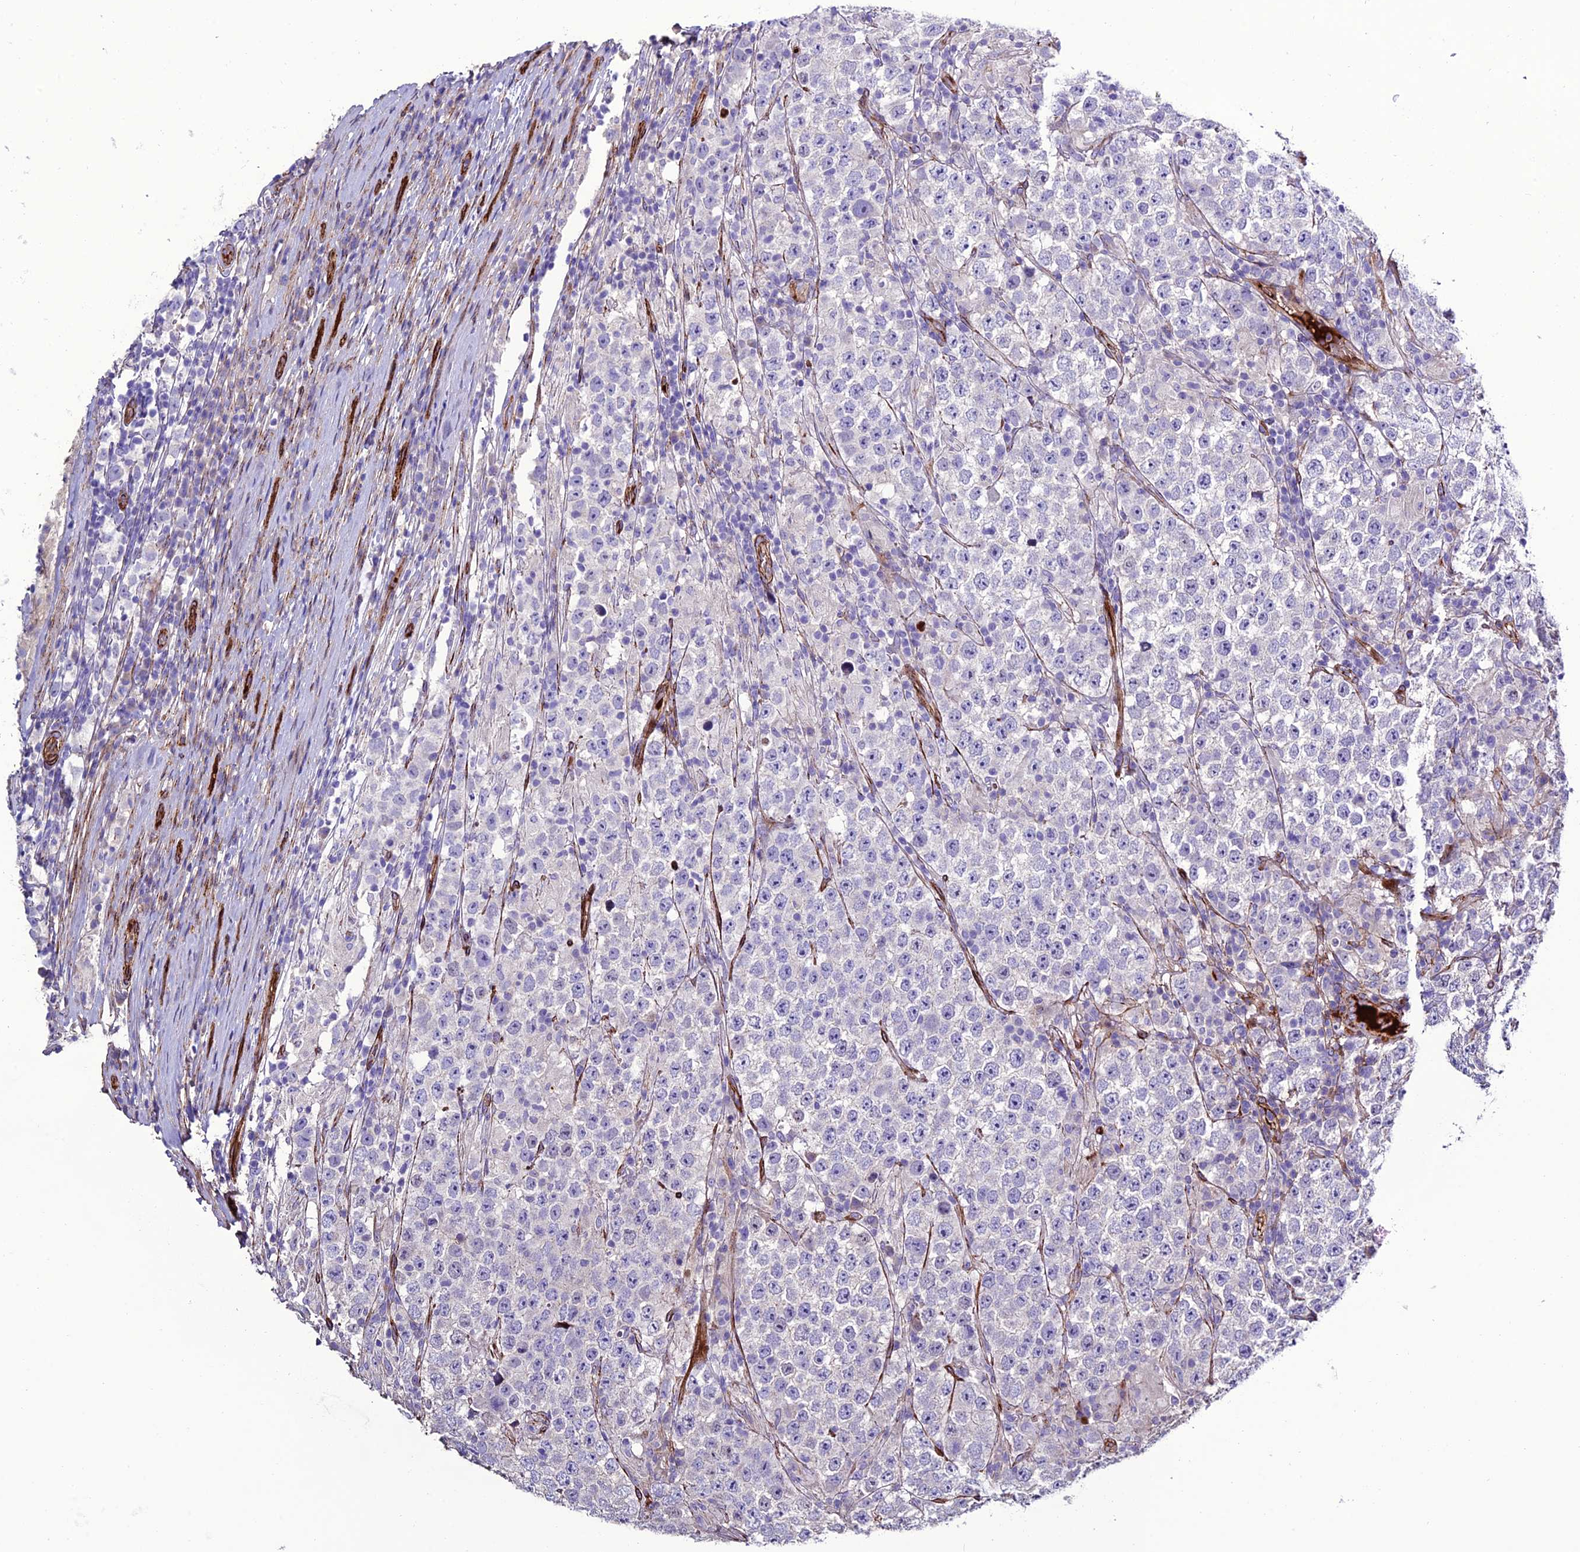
{"staining": {"intensity": "negative", "quantity": "none", "location": "none"}, "tissue": "testis cancer", "cell_type": "Tumor cells", "image_type": "cancer", "snomed": [{"axis": "morphology", "description": "Normal tissue, NOS"}, {"axis": "morphology", "description": "Urothelial carcinoma, High grade"}, {"axis": "morphology", "description": "Seminoma, NOS"}, {"axis": "morphology", "description": "Carcinoma, Embryonal, NOS"}, {"axis": "topography", "description": "Urinary bladder"}, {"axis": "topography", "description": "Testis"}], "caption": "This is a photomicrograph of immunohistochemistry (IHC) staining of testis embryonal carcinoma, which shows no expression in tumor cells. (DAB (3,3'-diaminobenzidine) IHC, high magnification).", "gene": "REX1BD", "patient": {"sex": "male", "age": 41}}